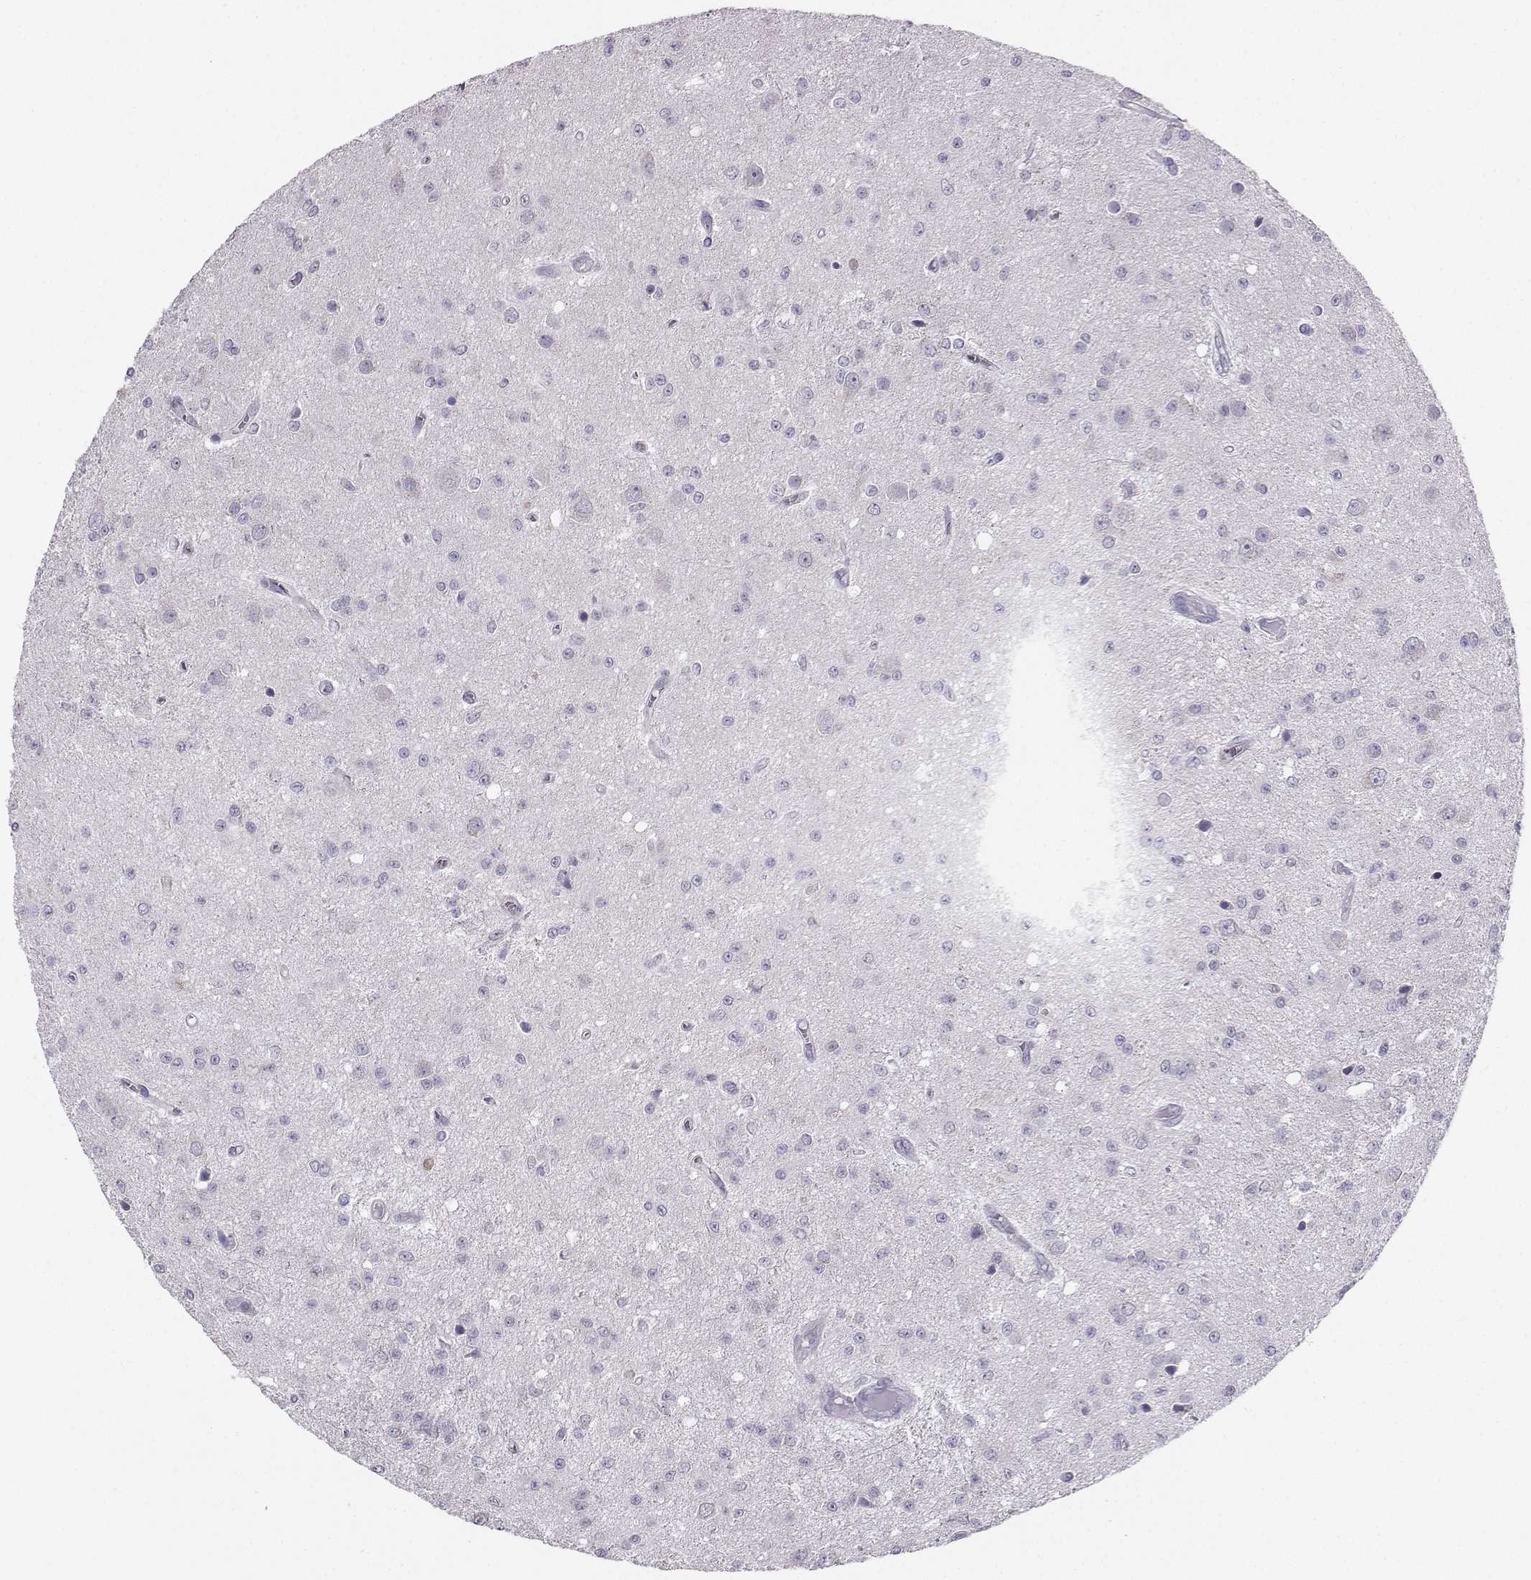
{"staining": {"intensity": "negative", "quantity": "none", "location": "none"}, "tissue": "glioma", "cell_type": "Tumor cells", "image_type": "cancer", "snomed": [{"axis": "morphology", "description": "Glioma, malignant, Low grade"}, {"axis": "topography", "description": "Brain"}], "caption": "High magnification brightfield microscopy of malignant glioma (low-grade) stained with DAB (brown) and counterstained with hematoxylin (blue): tumor cells show no significant staining.", "gene": "AVP", "patient": {"sex": "female", "age": 45}}